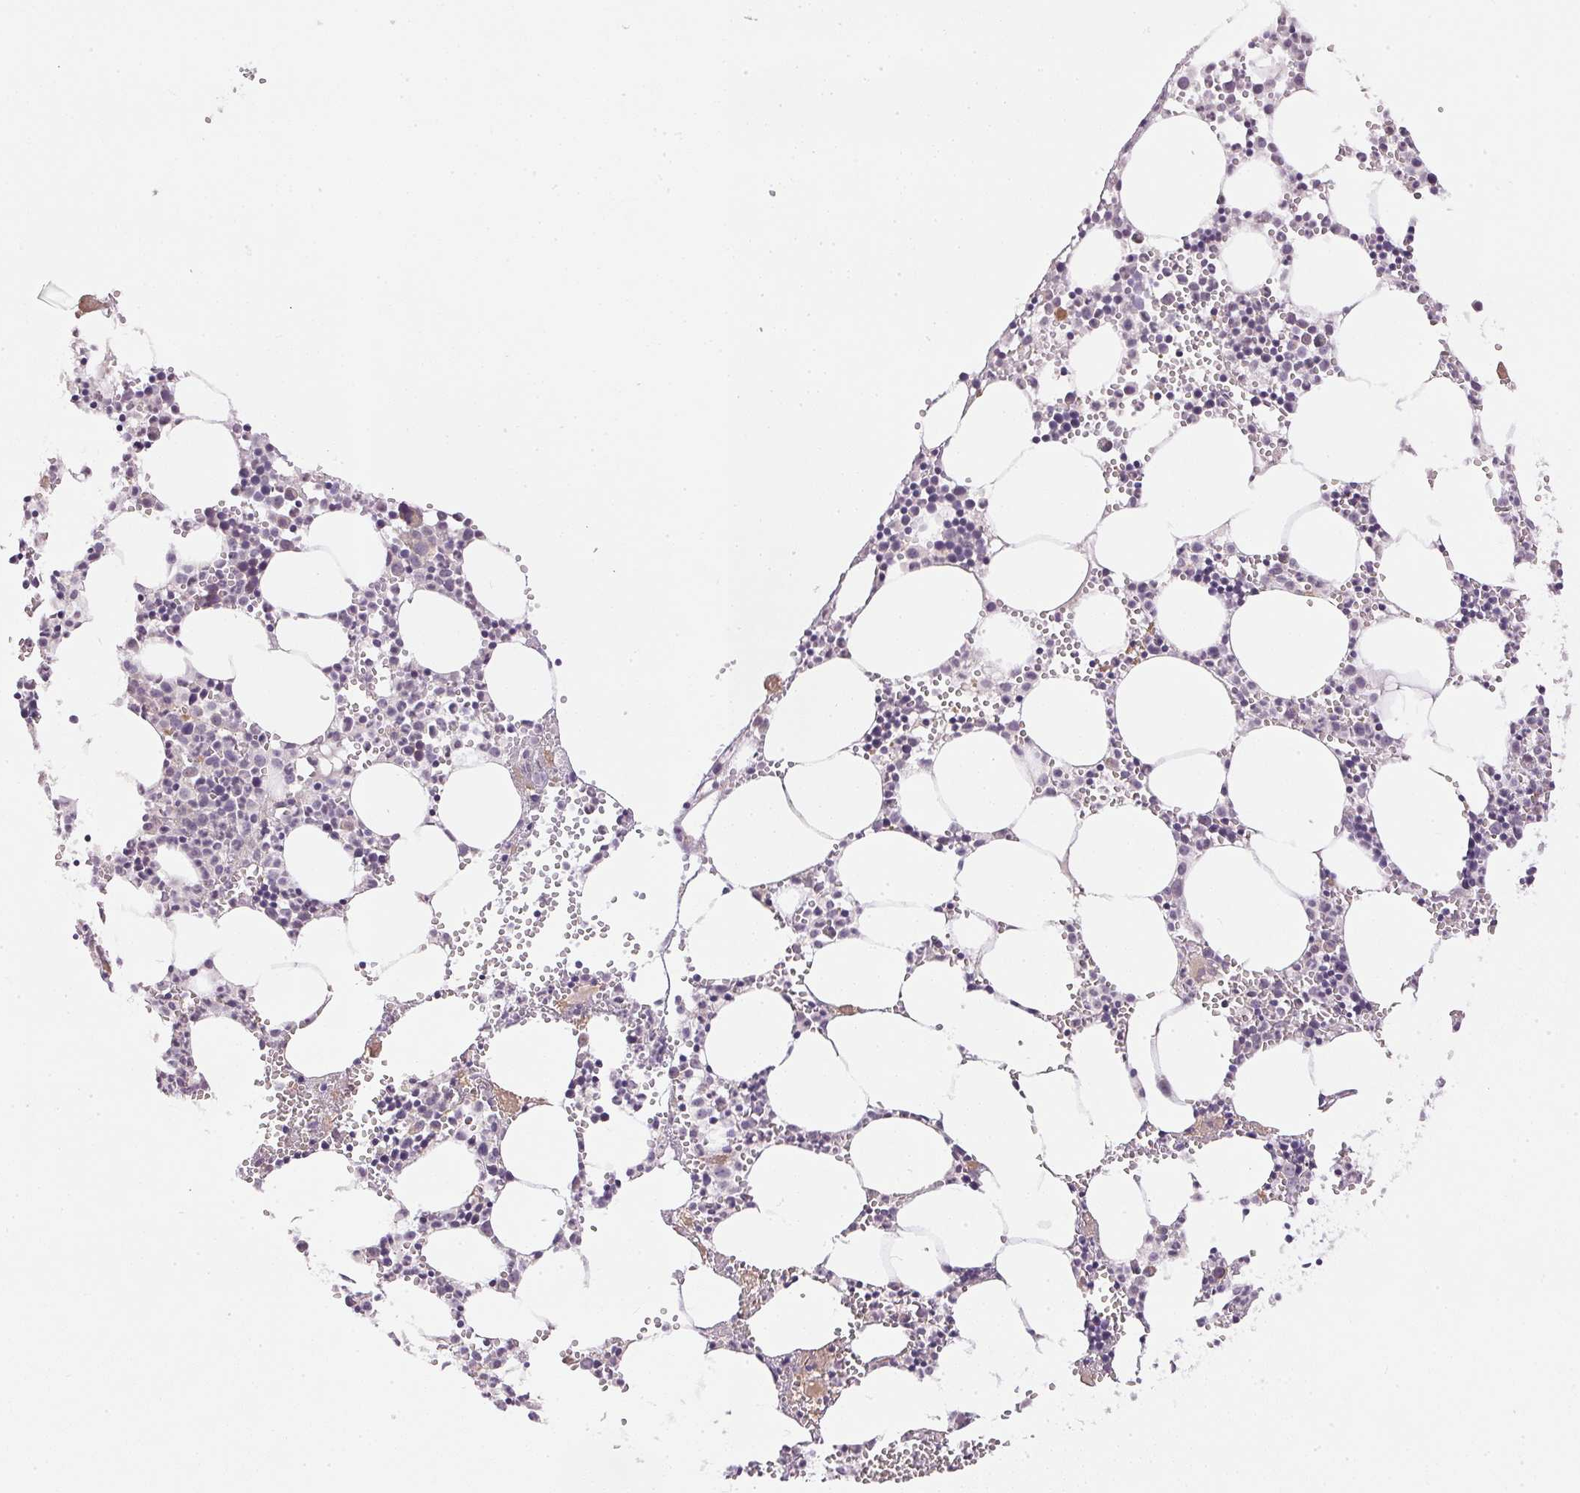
{"staining": {"intensity": "negative", "quantity": "none", "location": "none"}, "tissue": "bone marrow", "cell_type": "Hematopoietic cells", "image_type": "normal", "snomed": [{"axis": "morphology", "description": "Normal tissue, NOS"}, {"axis": "topography", "description": "Bone marrow"}], "caption": "Hematopoietic cells are negative for protein expression in normal human bone marrow. (DAB immunohistochemistry (IHC) visualized using brightfield microscopy, high magnification).", "gene": "TTC23L", "patient": {"sex": "male", "age": 89}}